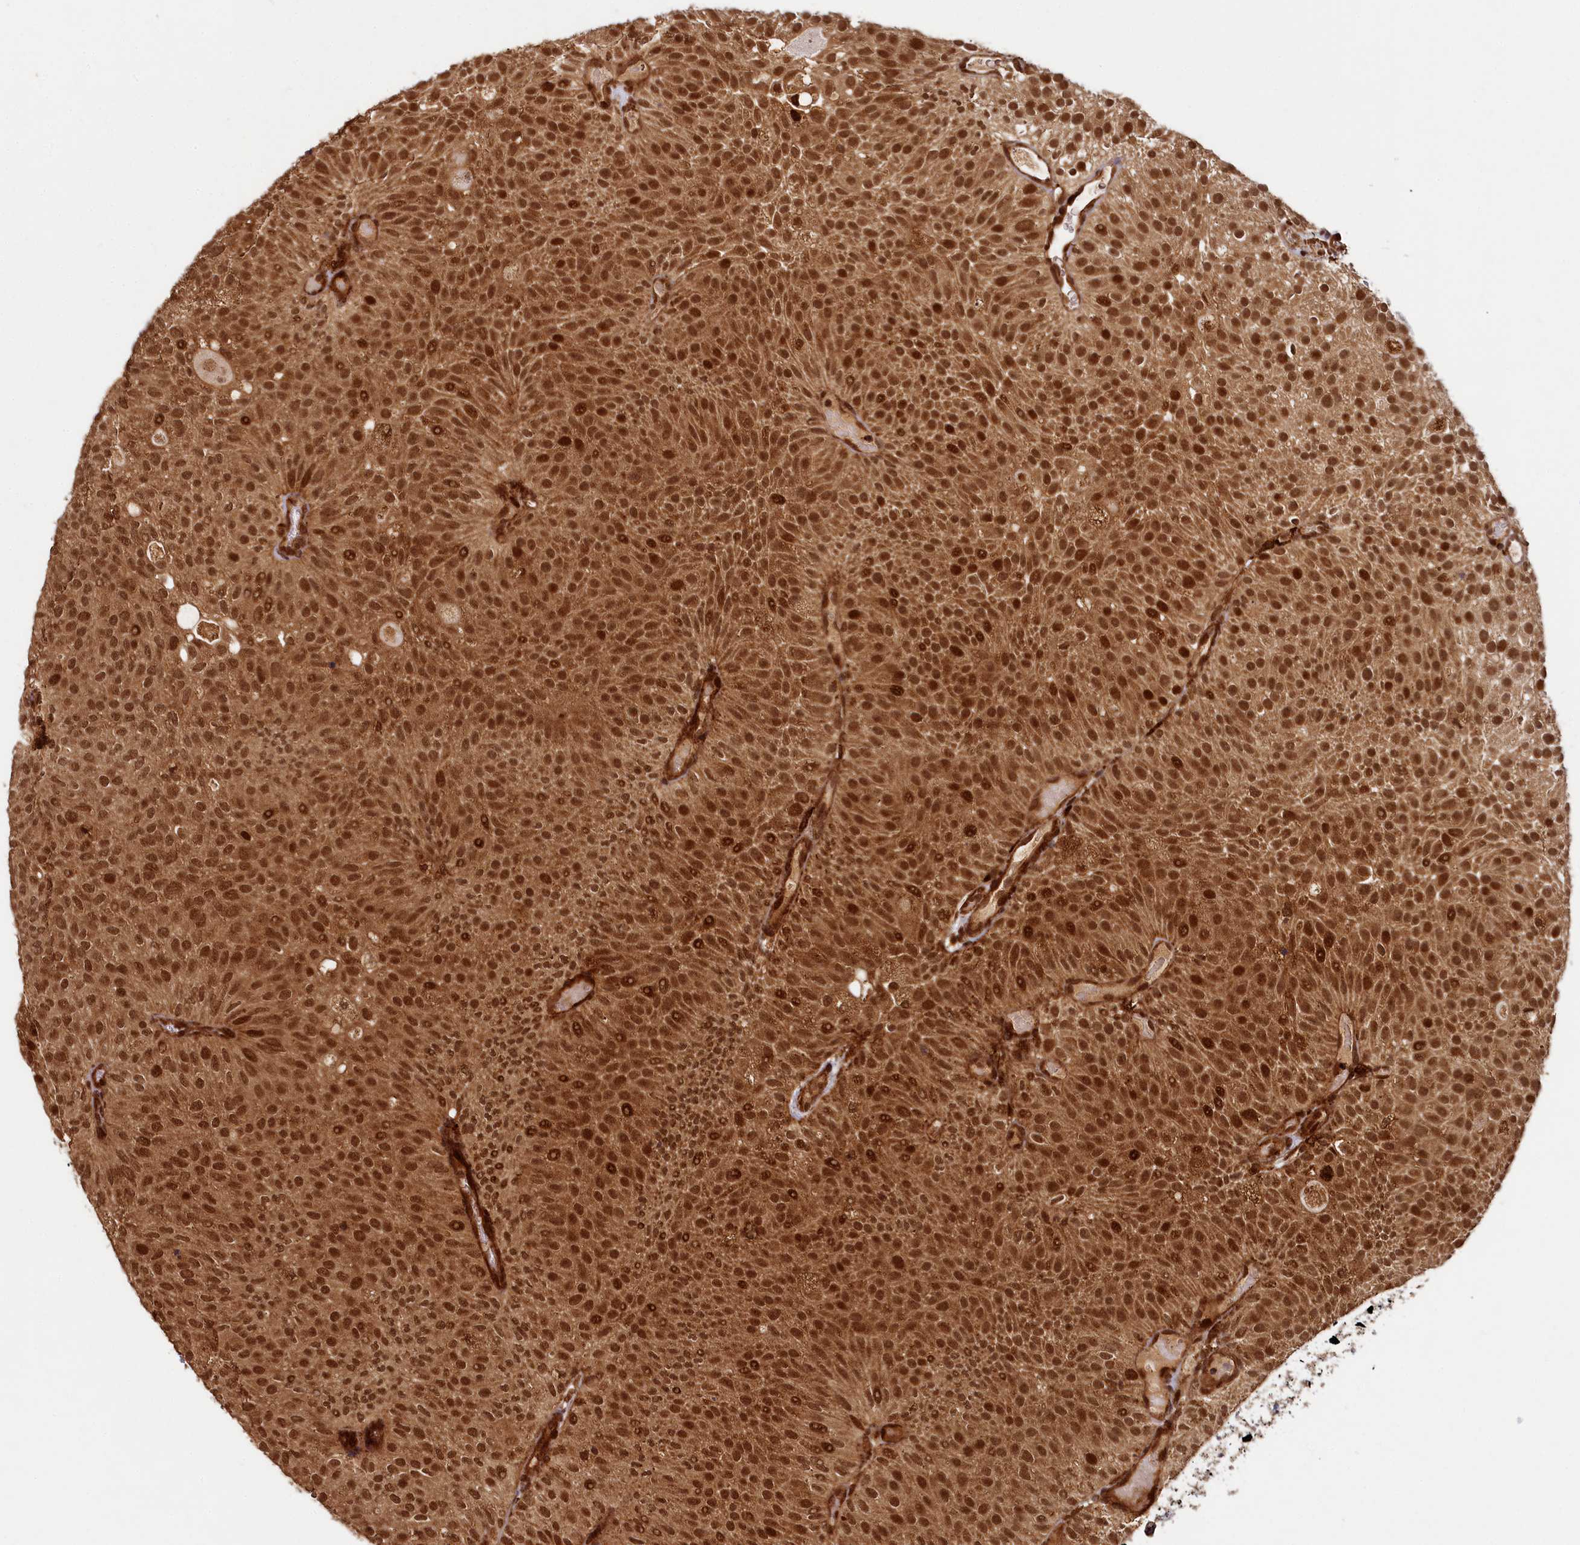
{"staining": {"intensity": "strong", "quantity": ">75%", "location": "cytoplasmic/membranous,nuclear"}, "tissue": "urothelial cancer", "cell_type": "Tumor cells", "image_type": "cancer", "snomed": [{"axis": "morphology", "description": "Urothelial carcinoma, Low grade"}, {"axis": "topography", "description": "Urinary bladder"}], "caption": "Immunohistochemical staining of human low-grade urothelial carcinoma displays high levels of strong cytoplasmic/membranous and nuclear staining in approximately >75% of tumor cells.", "gene": "TRIM23", "patient": {"sex": "male", "age": 78}}